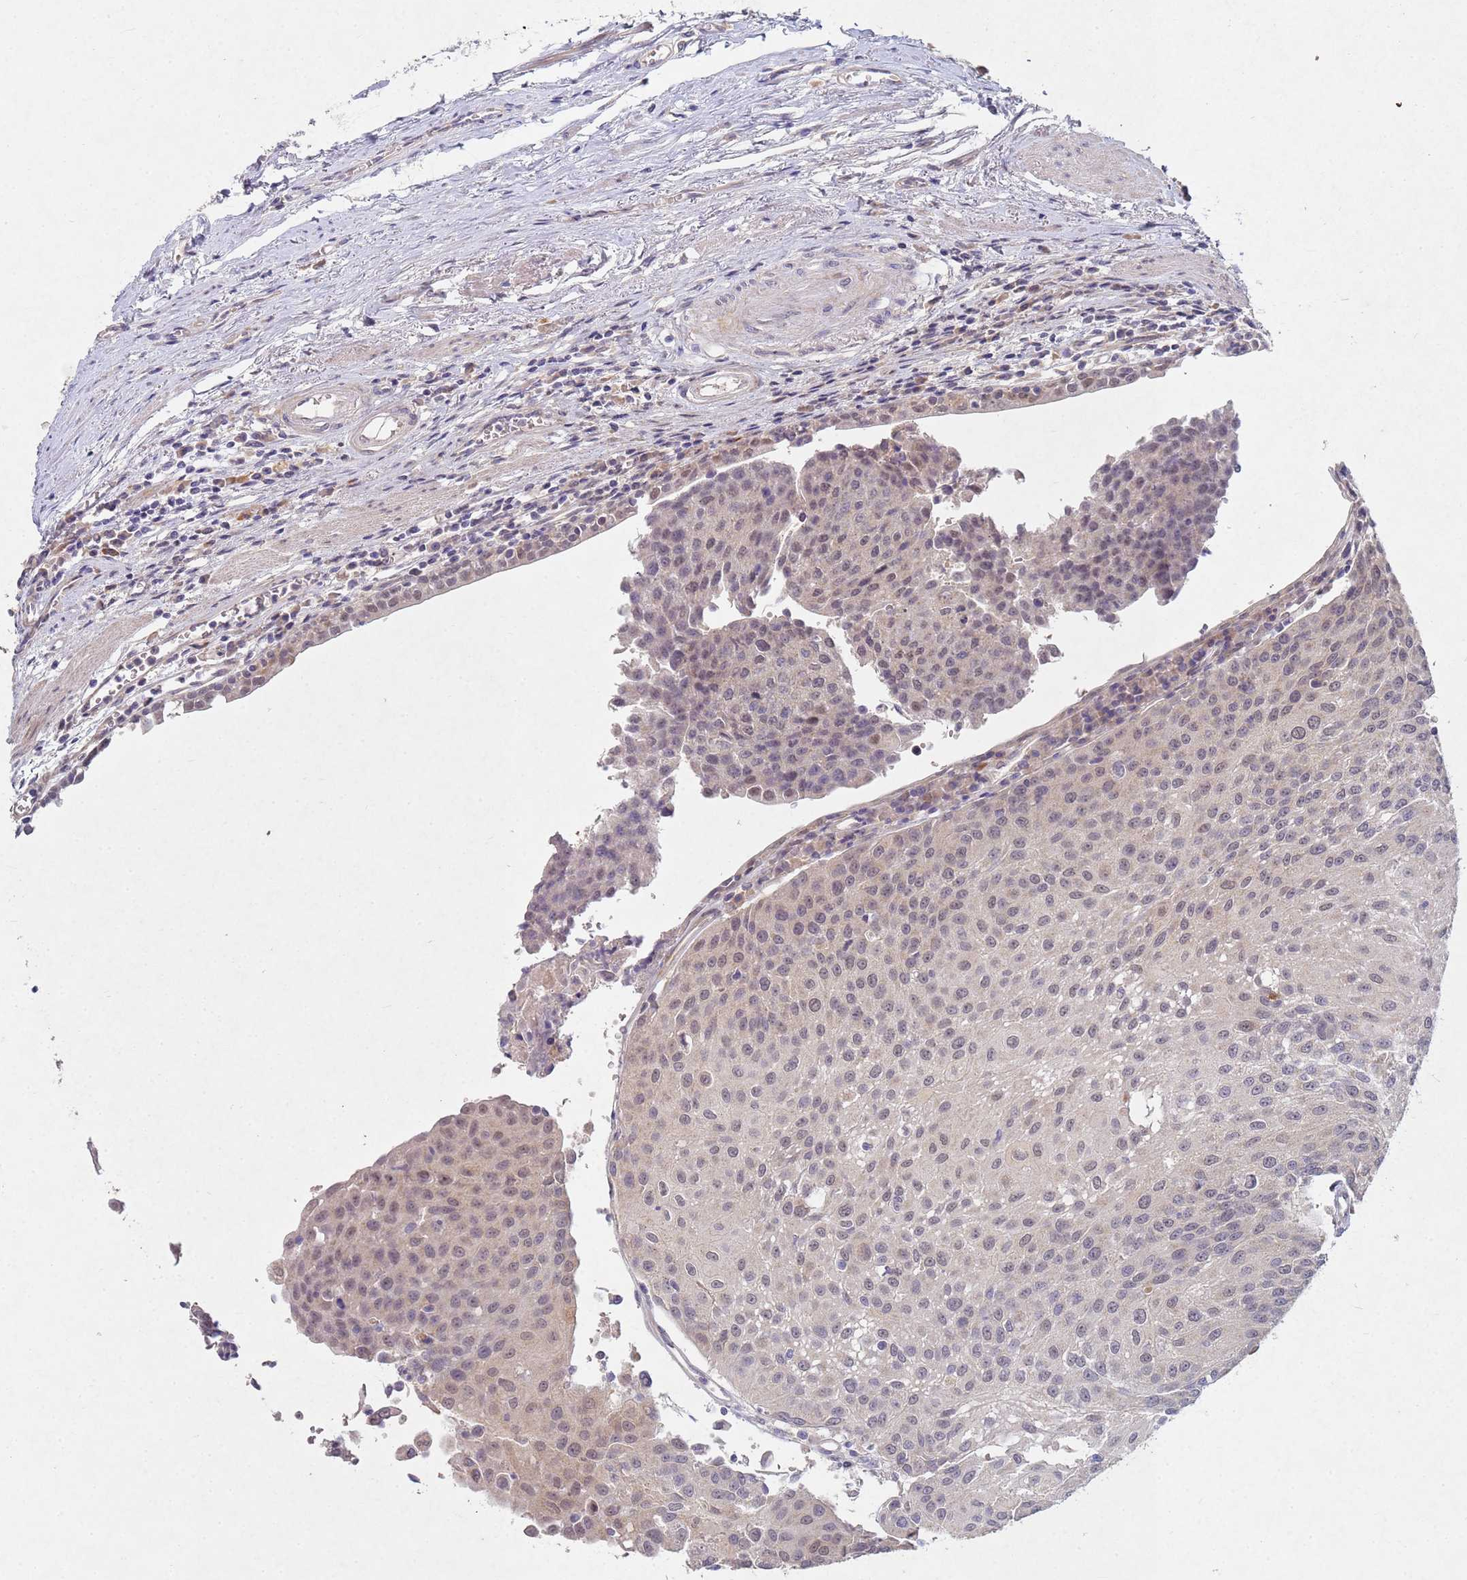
{"staining": {"intensity": "weak", "quantity": "<25%", "location": "cytoplasmic/membranous"}, "tissue": "urothelial cancer", "cell_type": "Tumor cells", "image_type": "cancer", "snomed": [{"axis": "morphology", "description": "Urothelial carcinoma, High grade"}, {"axis": "topography", "description": "Urinary bladder"}], "caption": "The histopathology image demonstrates no staining of tumor cells in high-grade urothelial carcinoma.", "gene": "TNPO2", "patient": {"sex": "female", "age": 85}}